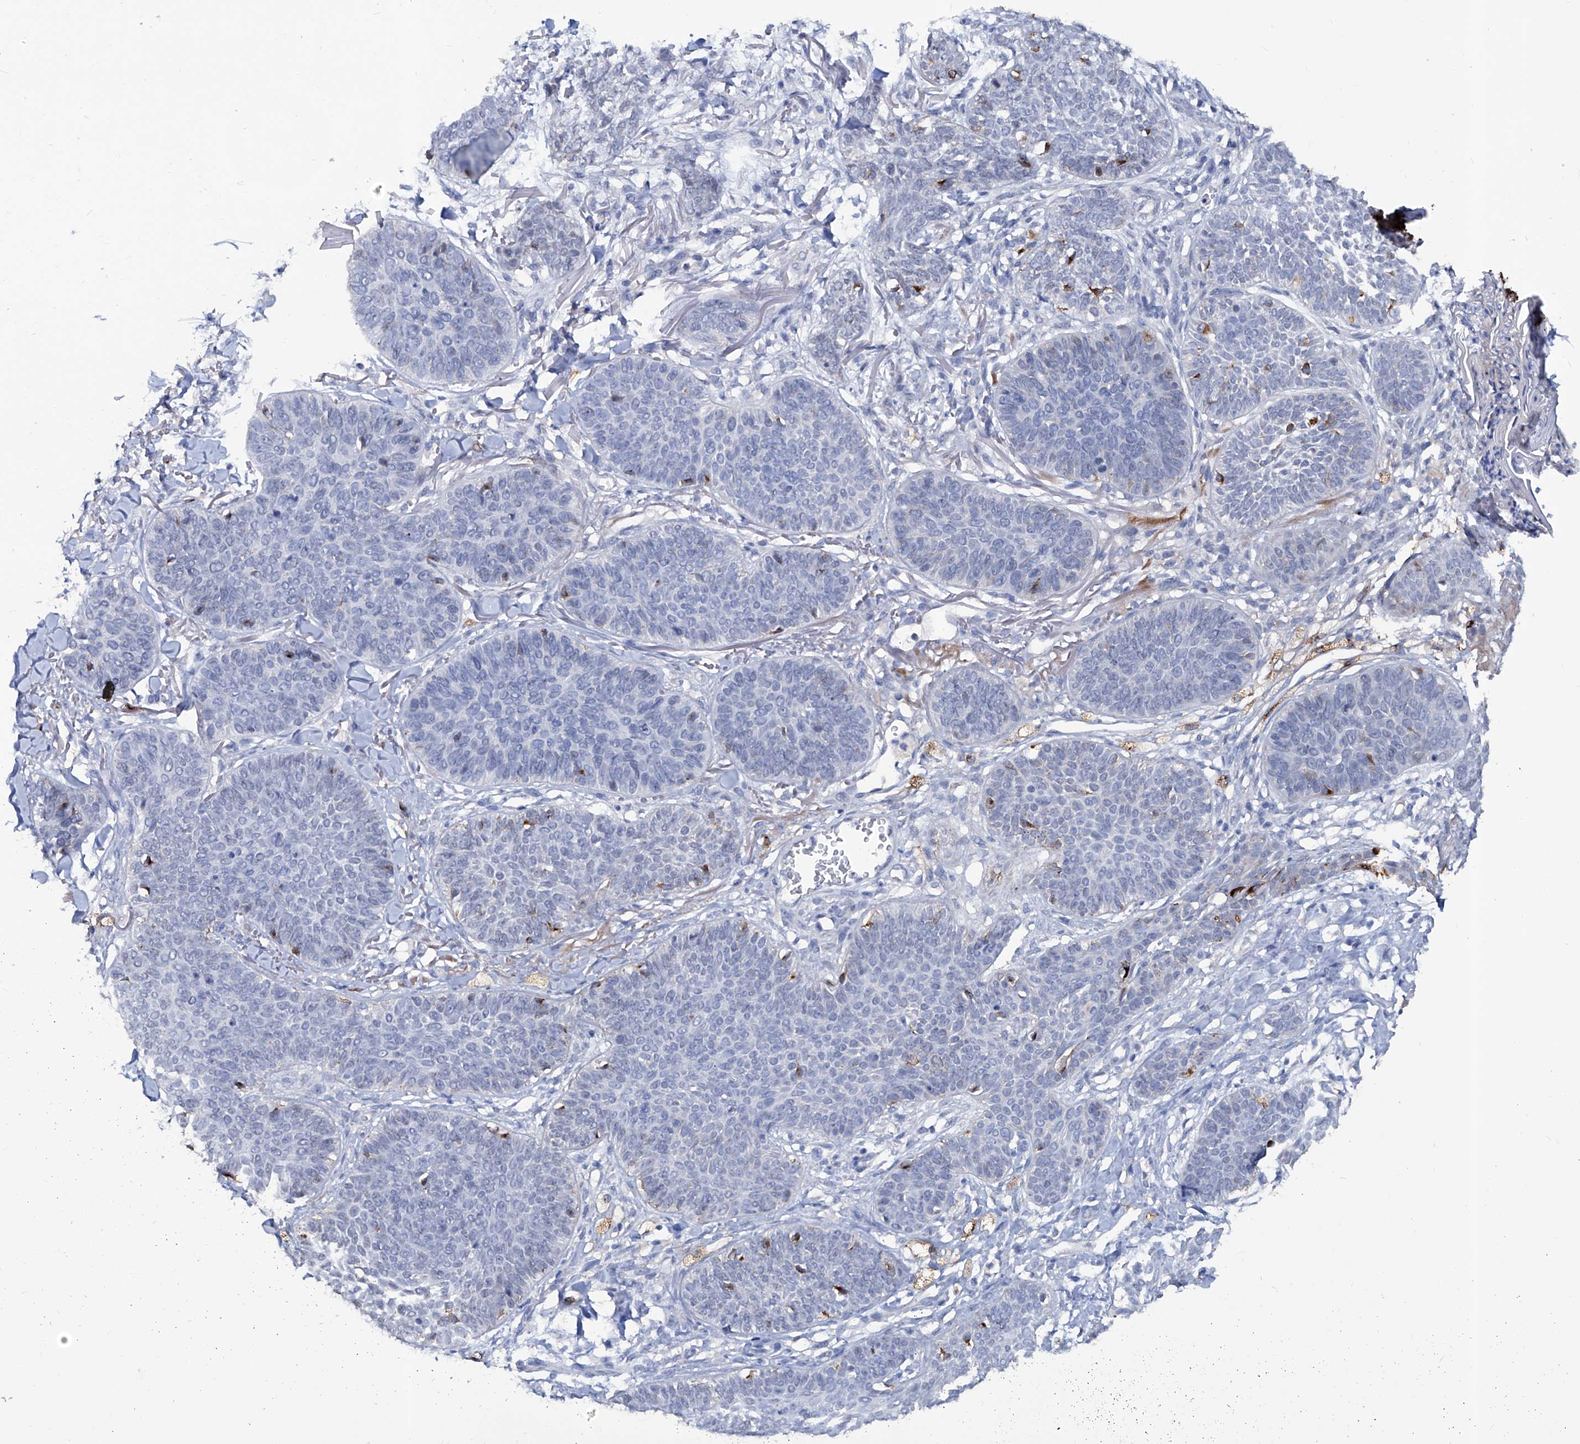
{"staining": {"intensity": "negative", "quantity": "none", "location": "none"}, "tissue": "skin cancer", "cell_type": "Tumor cells", "image_type": "cancer", "snomed": [{"axis": "morphology", "description": "Basal cell carcinoma"}, {"axis": "topography", "description": "Skin"}], "caption": "Immunohistochemical staining of skin cancer (basal cell carcinoma) demonstrates no significant staining in tumor cells. (DAB immunohistochemistry (IHC), high magnification).", "gene": "KLHL17", "patient": {"sex": "male", "age": 85}}